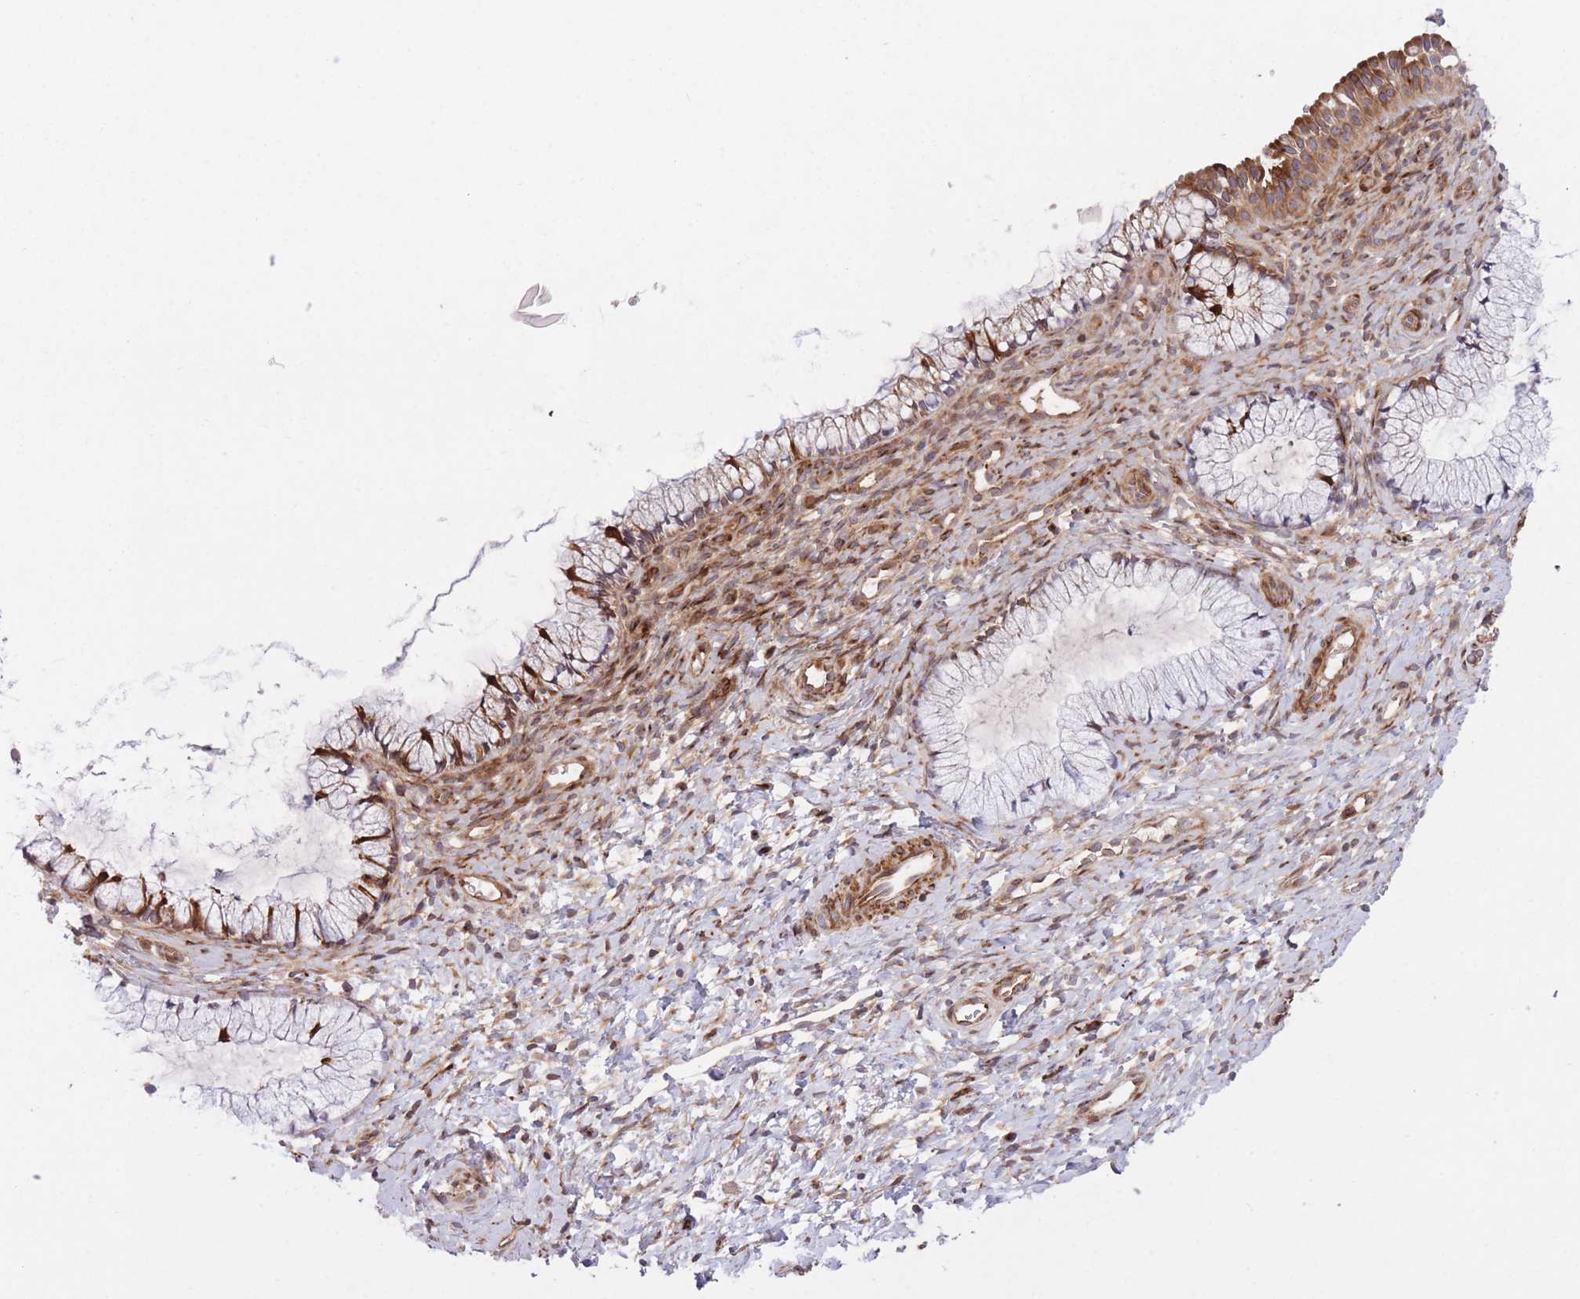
{"staining": {"intensity": "moderate", "quantity": "<25%", "location": "cytoplasmic/membranous"}, "tissue": "cervix", "cell_type": "Glandular cells", "image_type": "normal", "snomed": [{"axis": "morphology", "description": "Normal tissue, NOS"}, {"axis": "topography", "description": "Cervix"}], "caption": "Immunohistochemical staining of benign cervix demonstrates moderate cytoplasmic/membranous protein positivity in about <25% of glandular cells.", "gene": "CISH", "patient": {"sex": "female", "age": 36}}